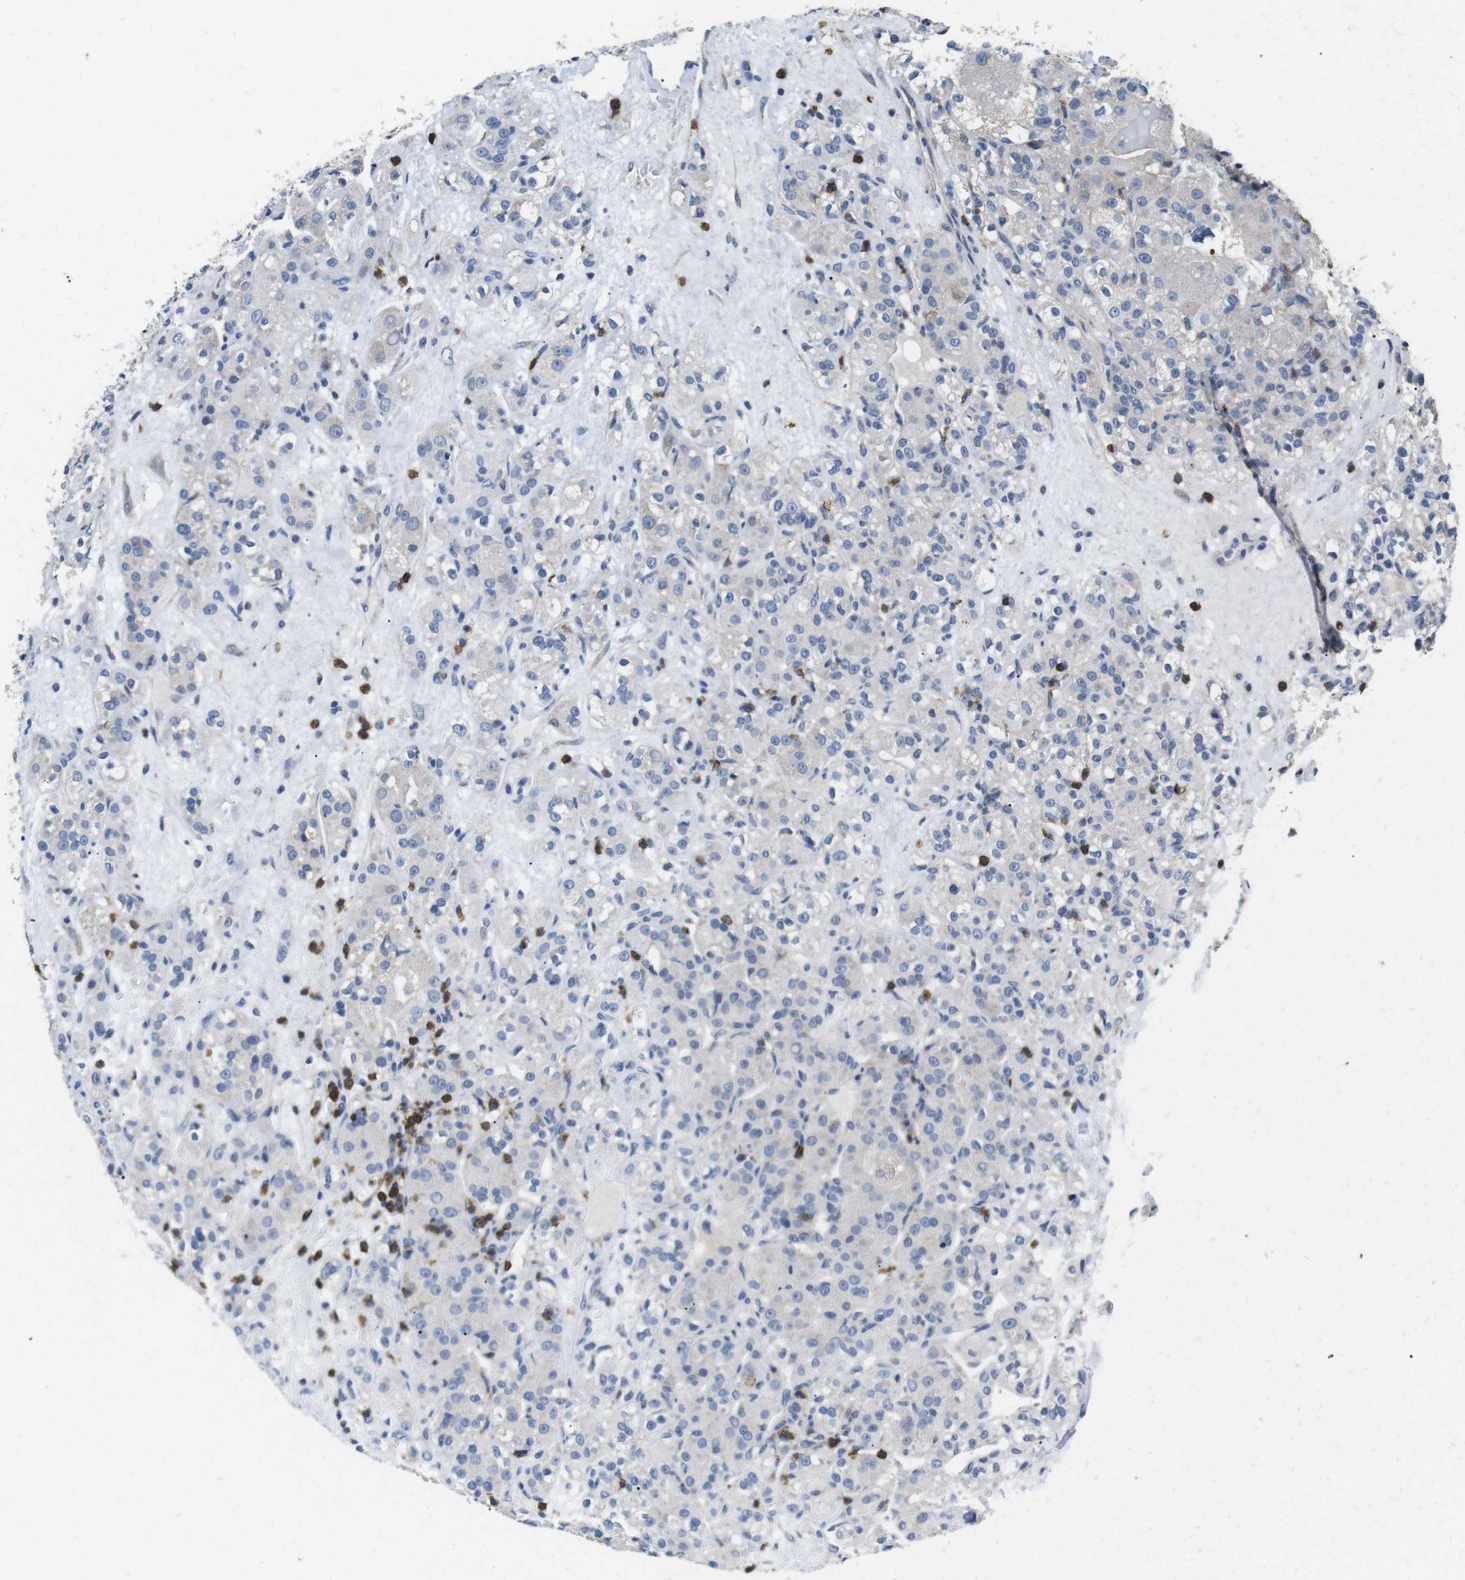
{"staining": {"intensity": "weak", "quantity": "<25%", "location": "cytoplasmic/membranous"}, "tissue": "renal cancer", "cell_type": "Tumor cells", "image_type": "cancer", "snomed": [{"axis": "morphology", "description": "Normal tissue, NOS"}, {"axis": "morphology", "description": "Adenocarcinoma, NOS"}, {"axis": "topography", "description": "Kidney"}], "caption": "This is an IHC photomicrograph of human renal cancer (adenocarcinoma). There is no positivity in tumor cells.", "gene": "CD6", "patient": {"sex": "male", "age": 61}}